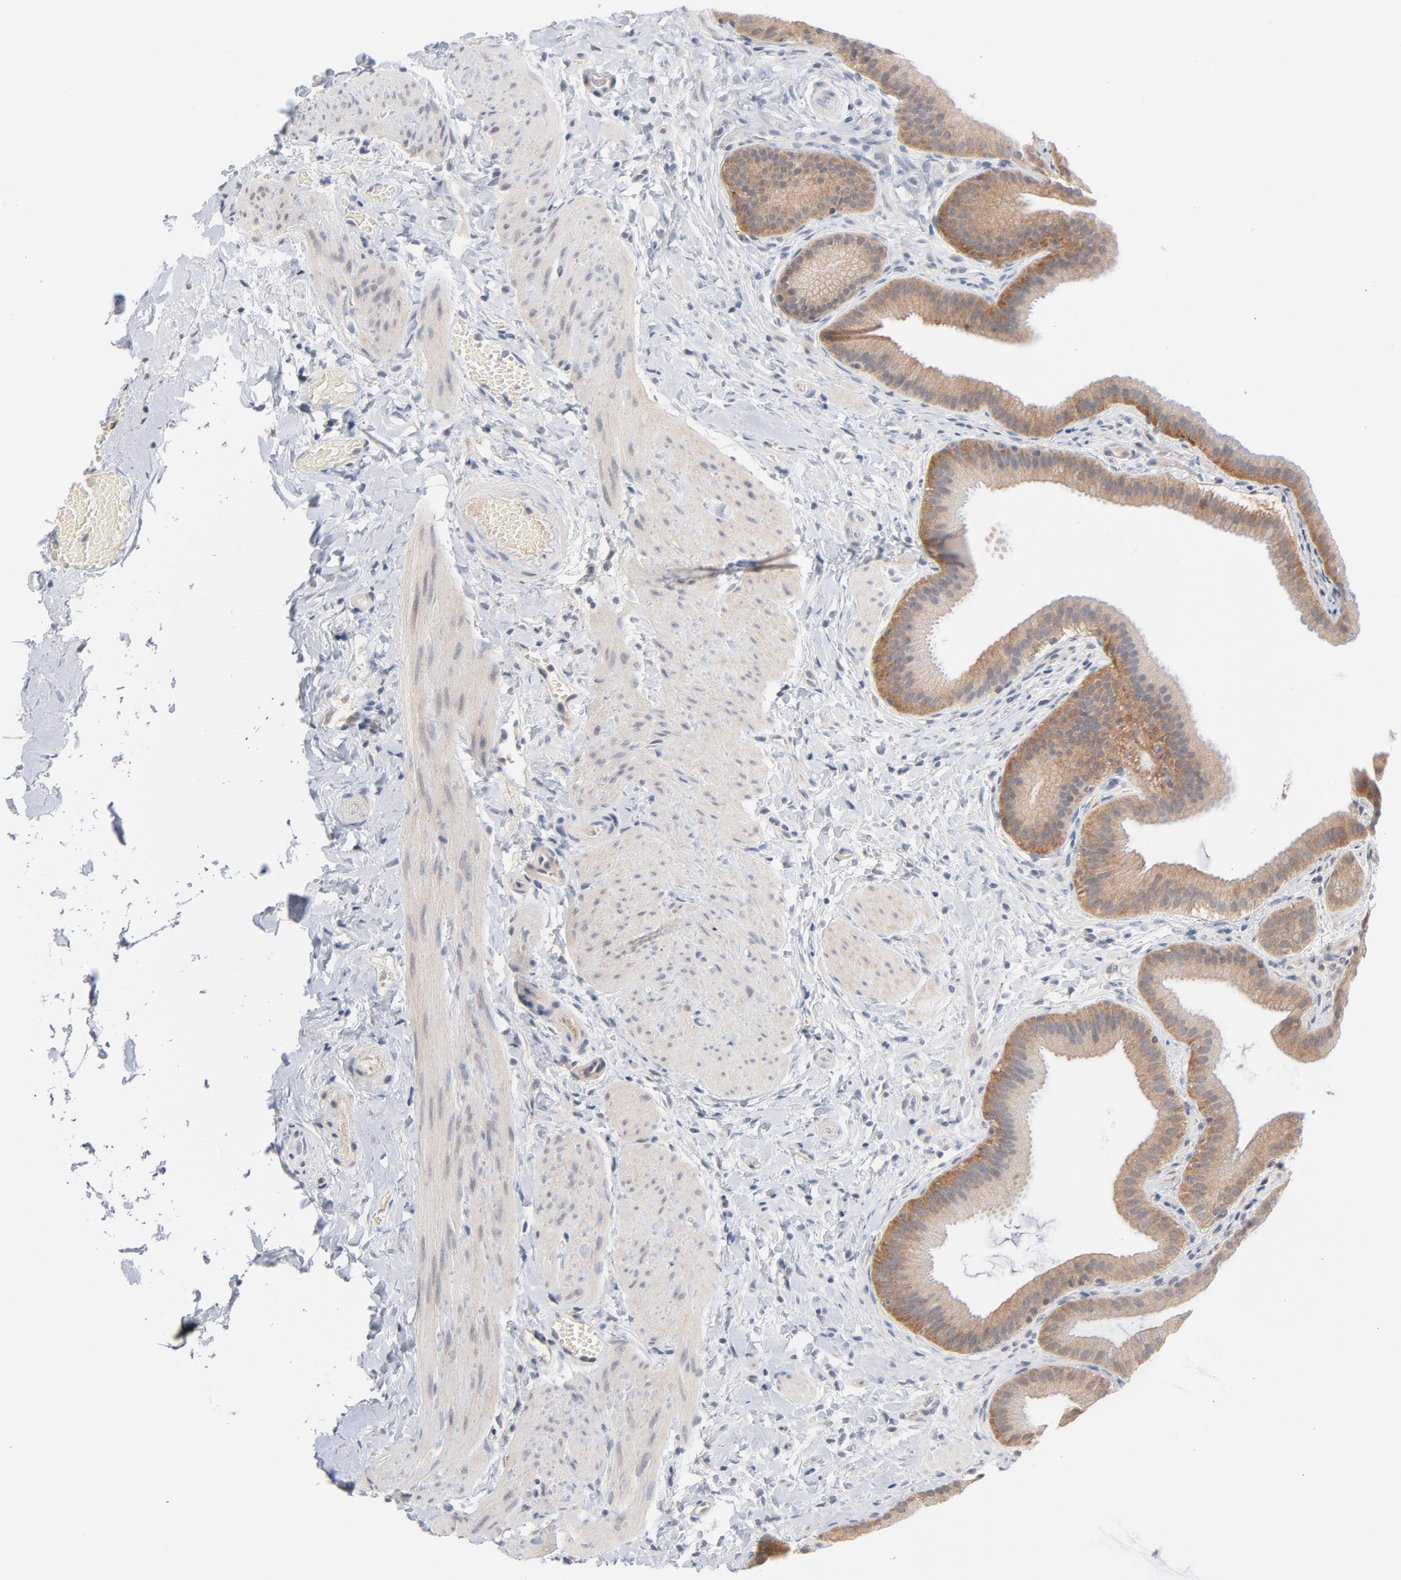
{"staining": {"intensity": "moderate", "quantity": ">75%", "location": "cytoplasmic/membranous"}, "tissue": "gallbladder", "cell_type": "Glandular cells", "image_type": "normal", "snomed": [{"axis": "morphology", "description": "Normal tissue, NOS"}, {"axis": "topography", "description": "Gallbladder"}], "caption": "Gallbladder stained with DAB (3,3'-diaminobenzidine) immunohistochemistry (IHC) displays medium levels of moderate cytoplasmic/membranous expression in approximately >75% of glandular cells. (IHC, brightfield microscopy, high magnification).", "gene": "UBL4A", "patient": {"sex": "female", "age": 63}}